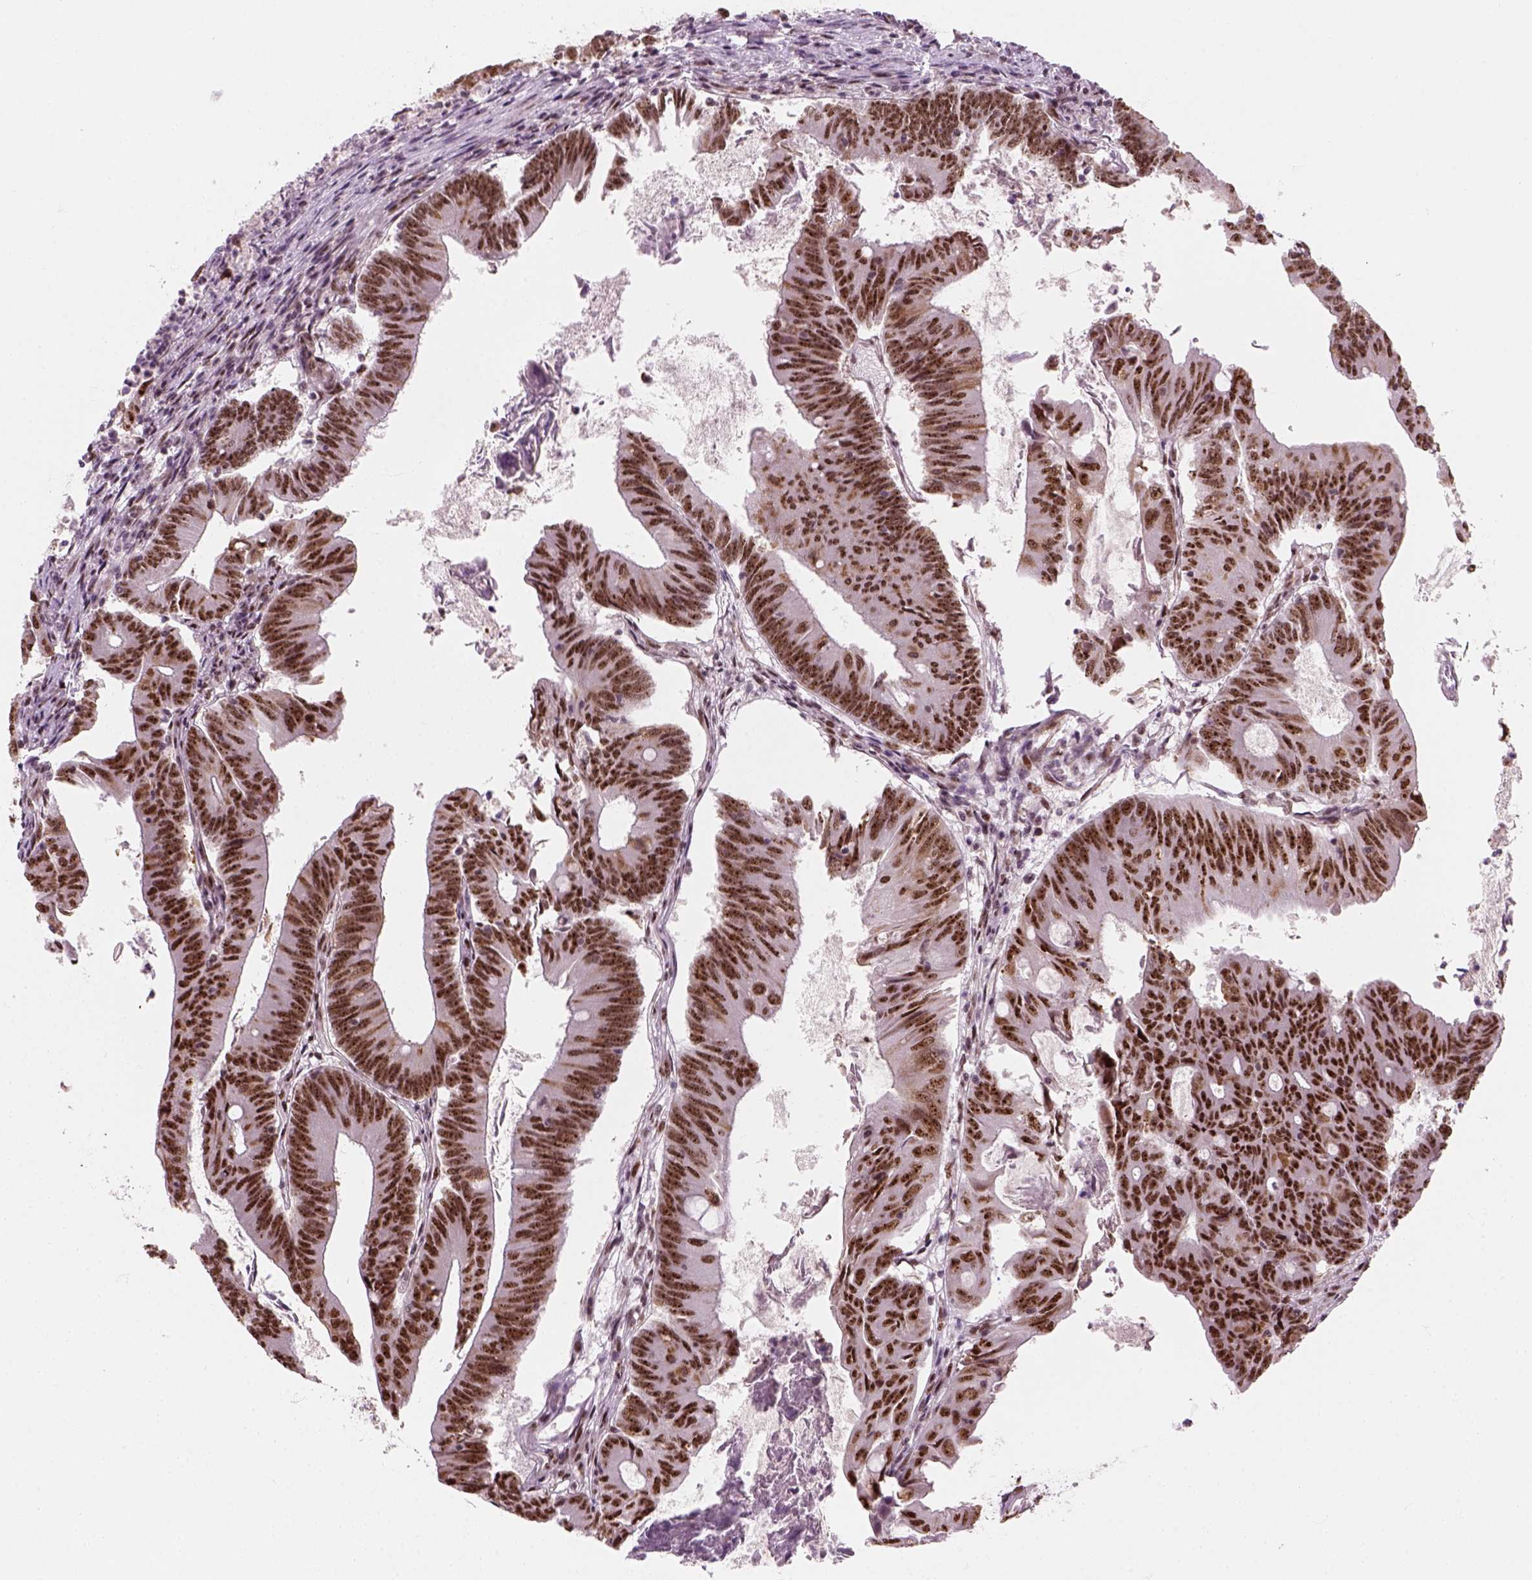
{"staining": {"intensity": "strong", "quantity": ">75%", "location": "nuclear"}, "tissue": "colorectal cancer", "cell_type": "Tumor cells", "image_type": "cancer", "snomed": [{"axis": "morphology", "description": "Adenocarcinoma, NOS"}, {"axis": "topography", "description": "Colon"}], "caption": "The histopathology image shows a brown stain indicating the presence of a protein in the nuclear of tumor cells in colorectal cancer (adenocarcinoma).", "gene": "GTF2F1", "patient": {"sex": "female", "age": 70}}